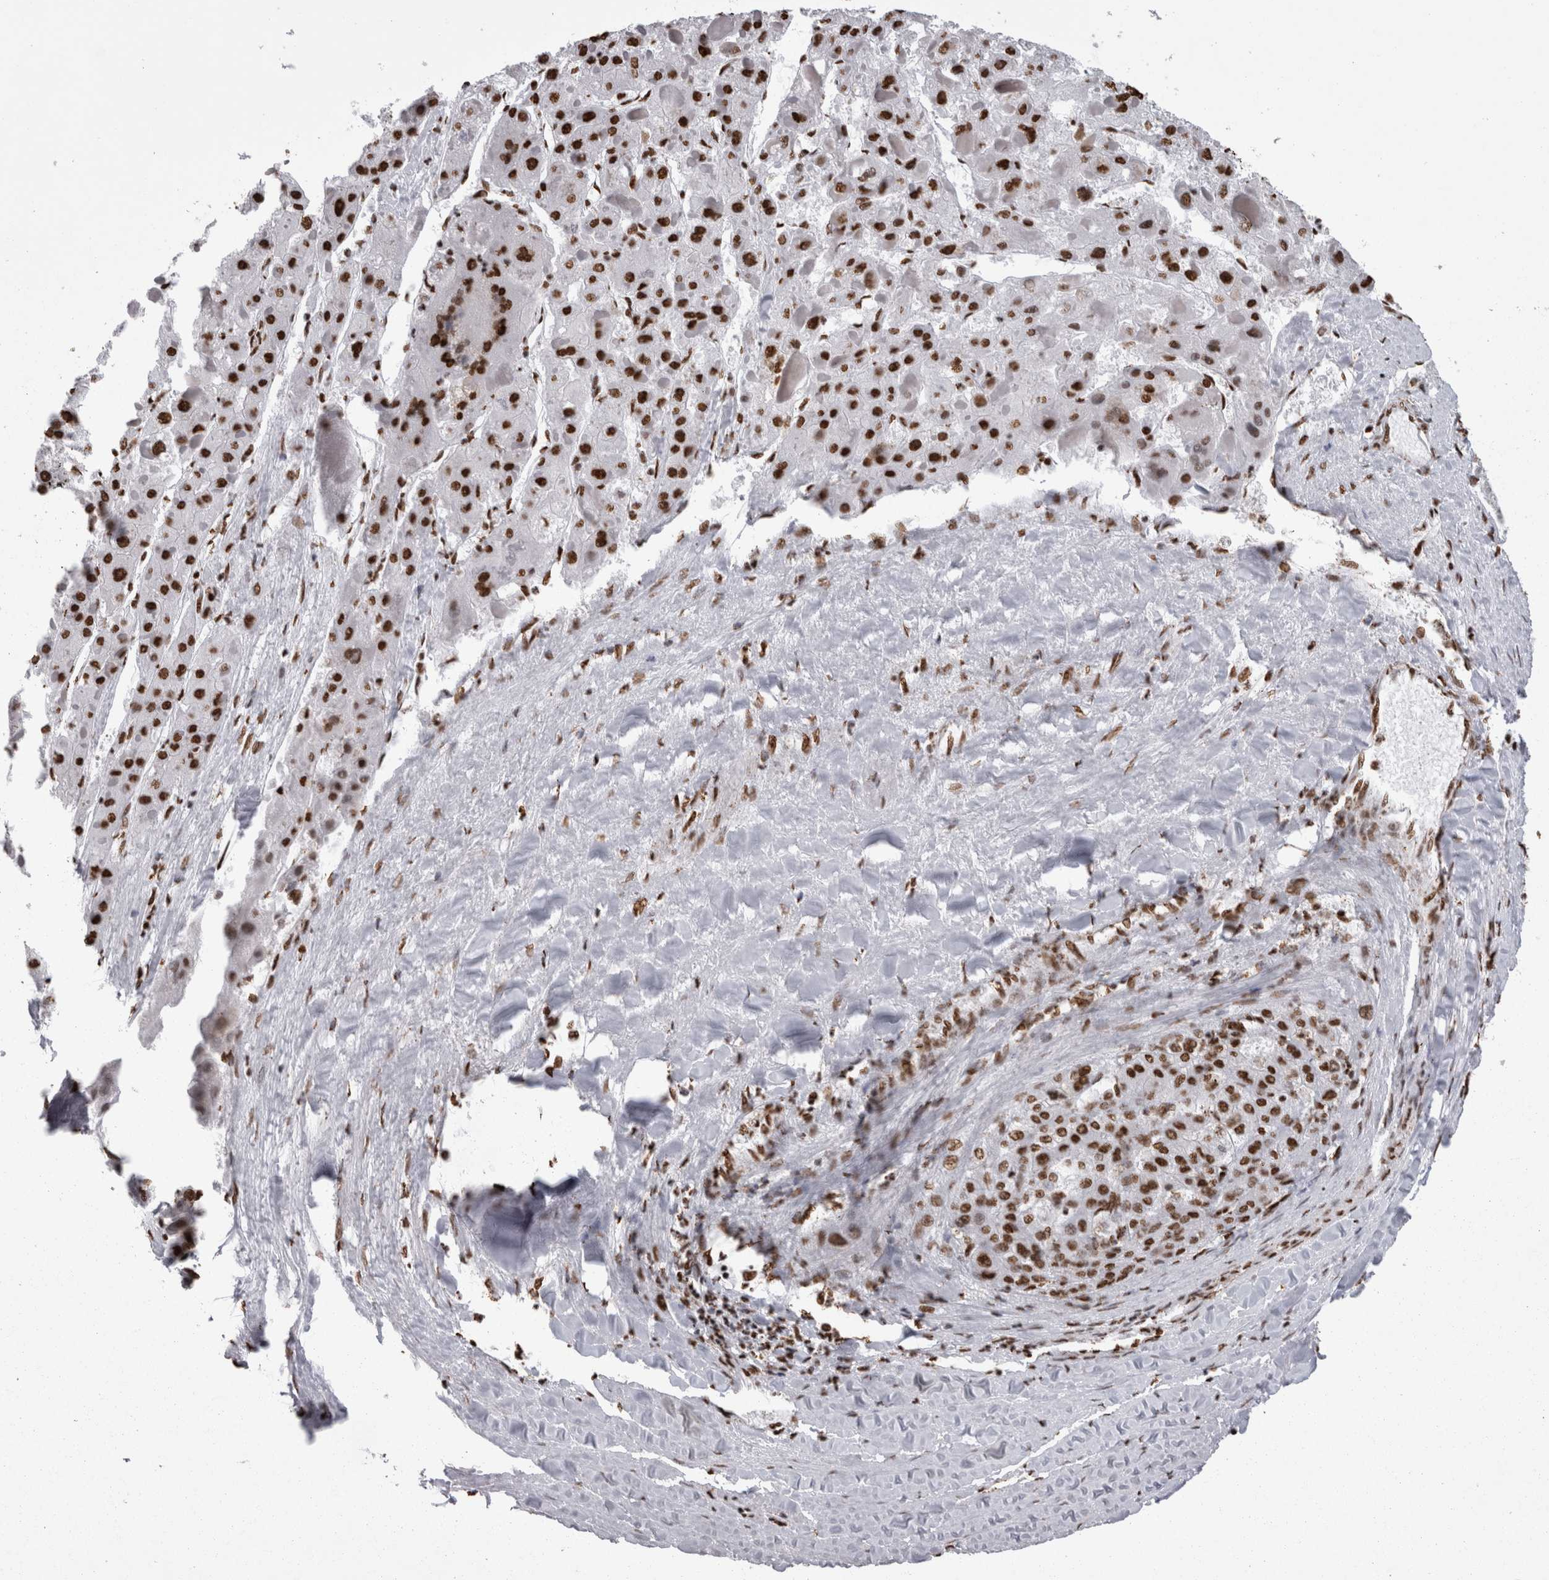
{"staining": {"intensity": "strong", "quantity": ">75%", "location": "nuclear"}, "tissue": "liver cancer", "cell_type": "Tumor cells", "image_type": "cancer", "snomed": [{"axis": "morphology", "description": "Carcinoma, Hepatocellular, NOS"}, {"axis": "topography", "description": "Liver"}], "caption": "Liver cancer stained with a protein marker reveals strong staining in tumor cells.", "gene": "HNRNPM", "patient": {"sex": "female", "age": 73}}